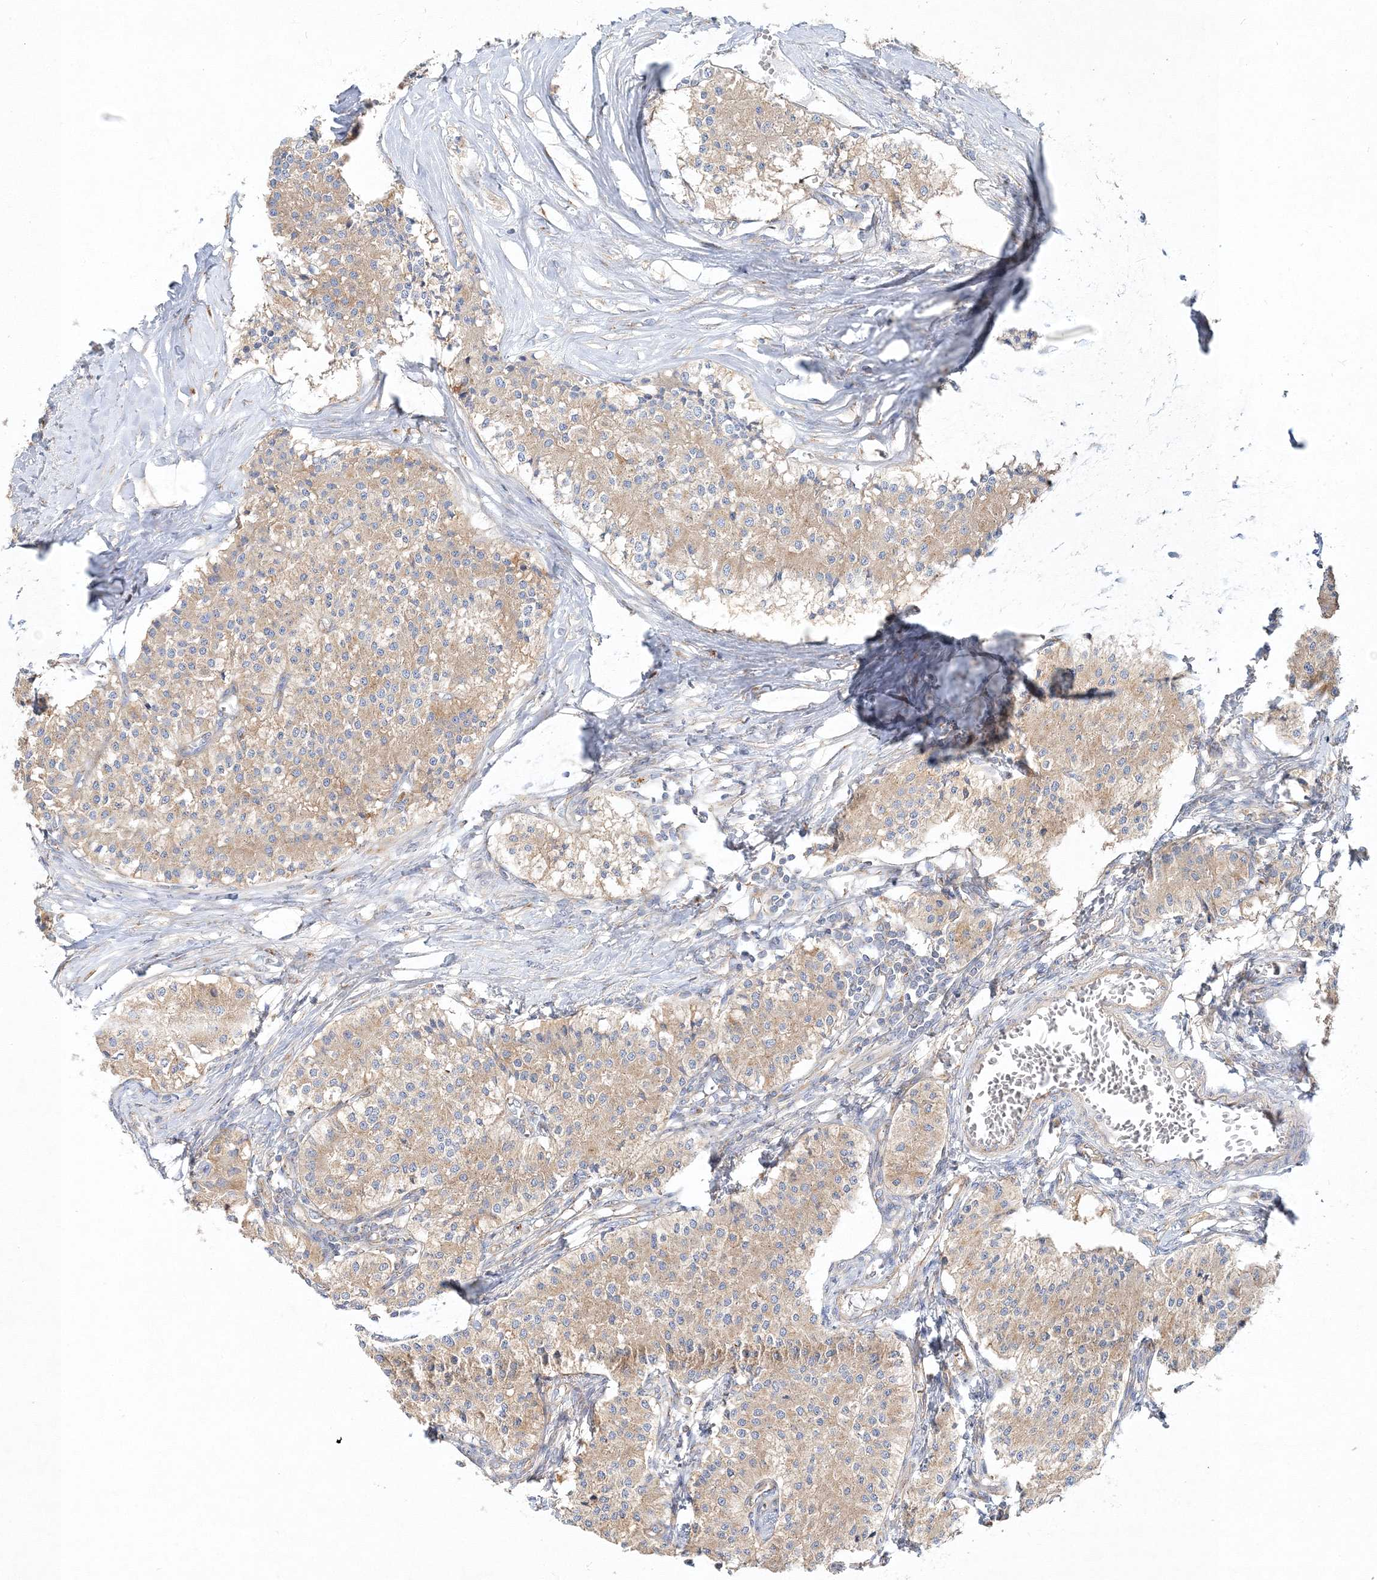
{"staining": {"intensity": "weak", "quantity": ">75%", "location": "cytoplasmic/membranous"}, "tissue": "carcinoid", "cell_type": "Tumor cells", "image_type": "cancer", "snomed": [{"axis": "morphology", "description": "Carcinoid, malignant, NOS"}, {"axis": "topography", "description": "Colon"}], "caption": "Protein positivity by immunohistochemistry (IHC) reveals weak cytoplasmic/membranous expression in approximately >75% of tumor cells in carcinoid.", "gene": "SEC23IP", "patient": {"sex": "female", "age": 52}}